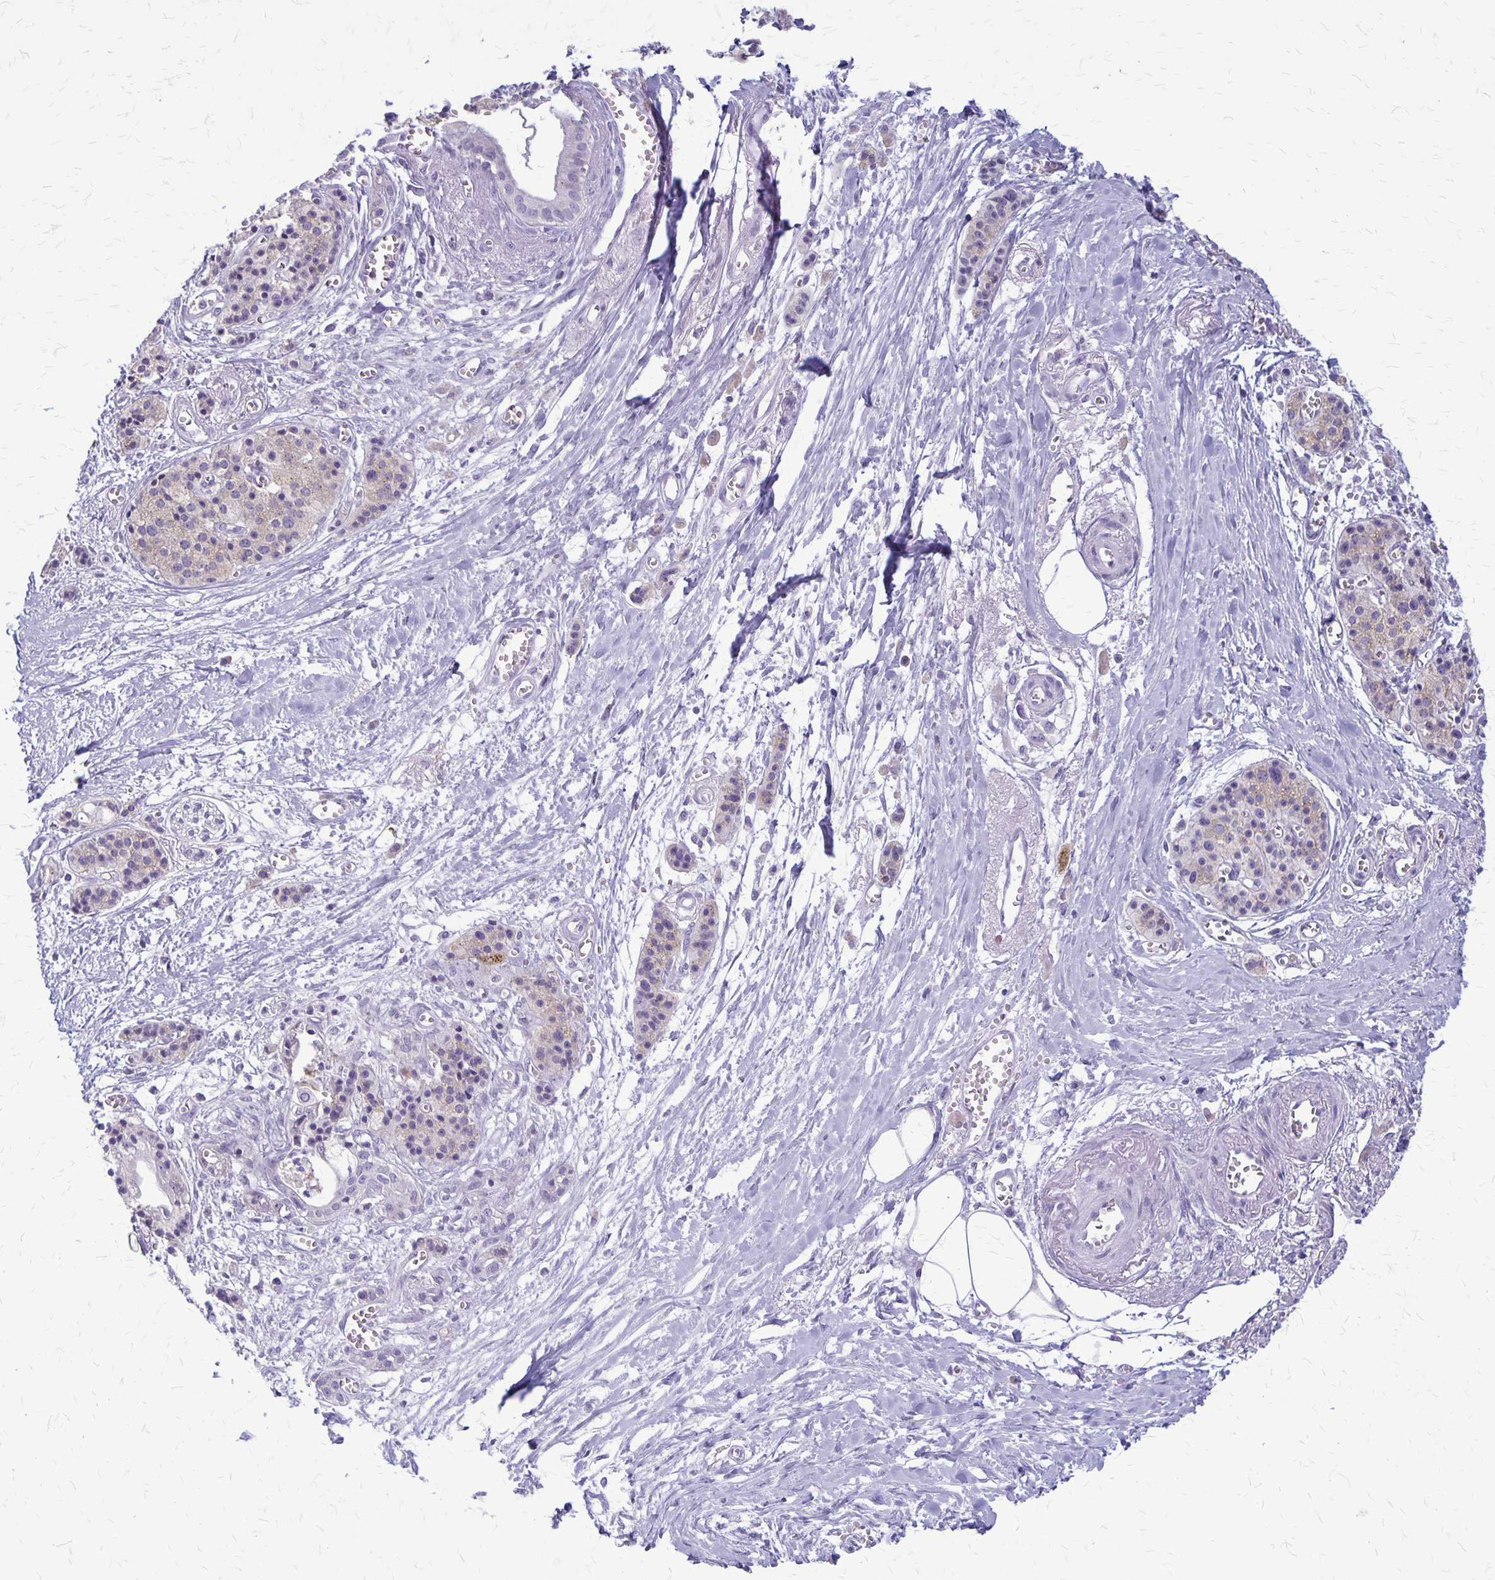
{"staining": {"intensity": "weak", "quantity": "<25%", "location": "cytoplasmic/membranous"}, "tissue": "pancreatic cancer", "cell_type": "Tumor cells", "image_type": "cancer", "snomed": [{"axis": "morphology", "description": "Adenocarcinoma, NOS"}, {"axis": "topography", "description": "Pancreas"}], "caption": "Immunohistochemistry (IHC) photomicrograph of human pancreatic cancer (adenocarcinoma) stained for a protein (brown), which exhibits no expression in tumor cells.", "gene": "PLXNB3", "patient": {"sex": "male", "age": 71}}